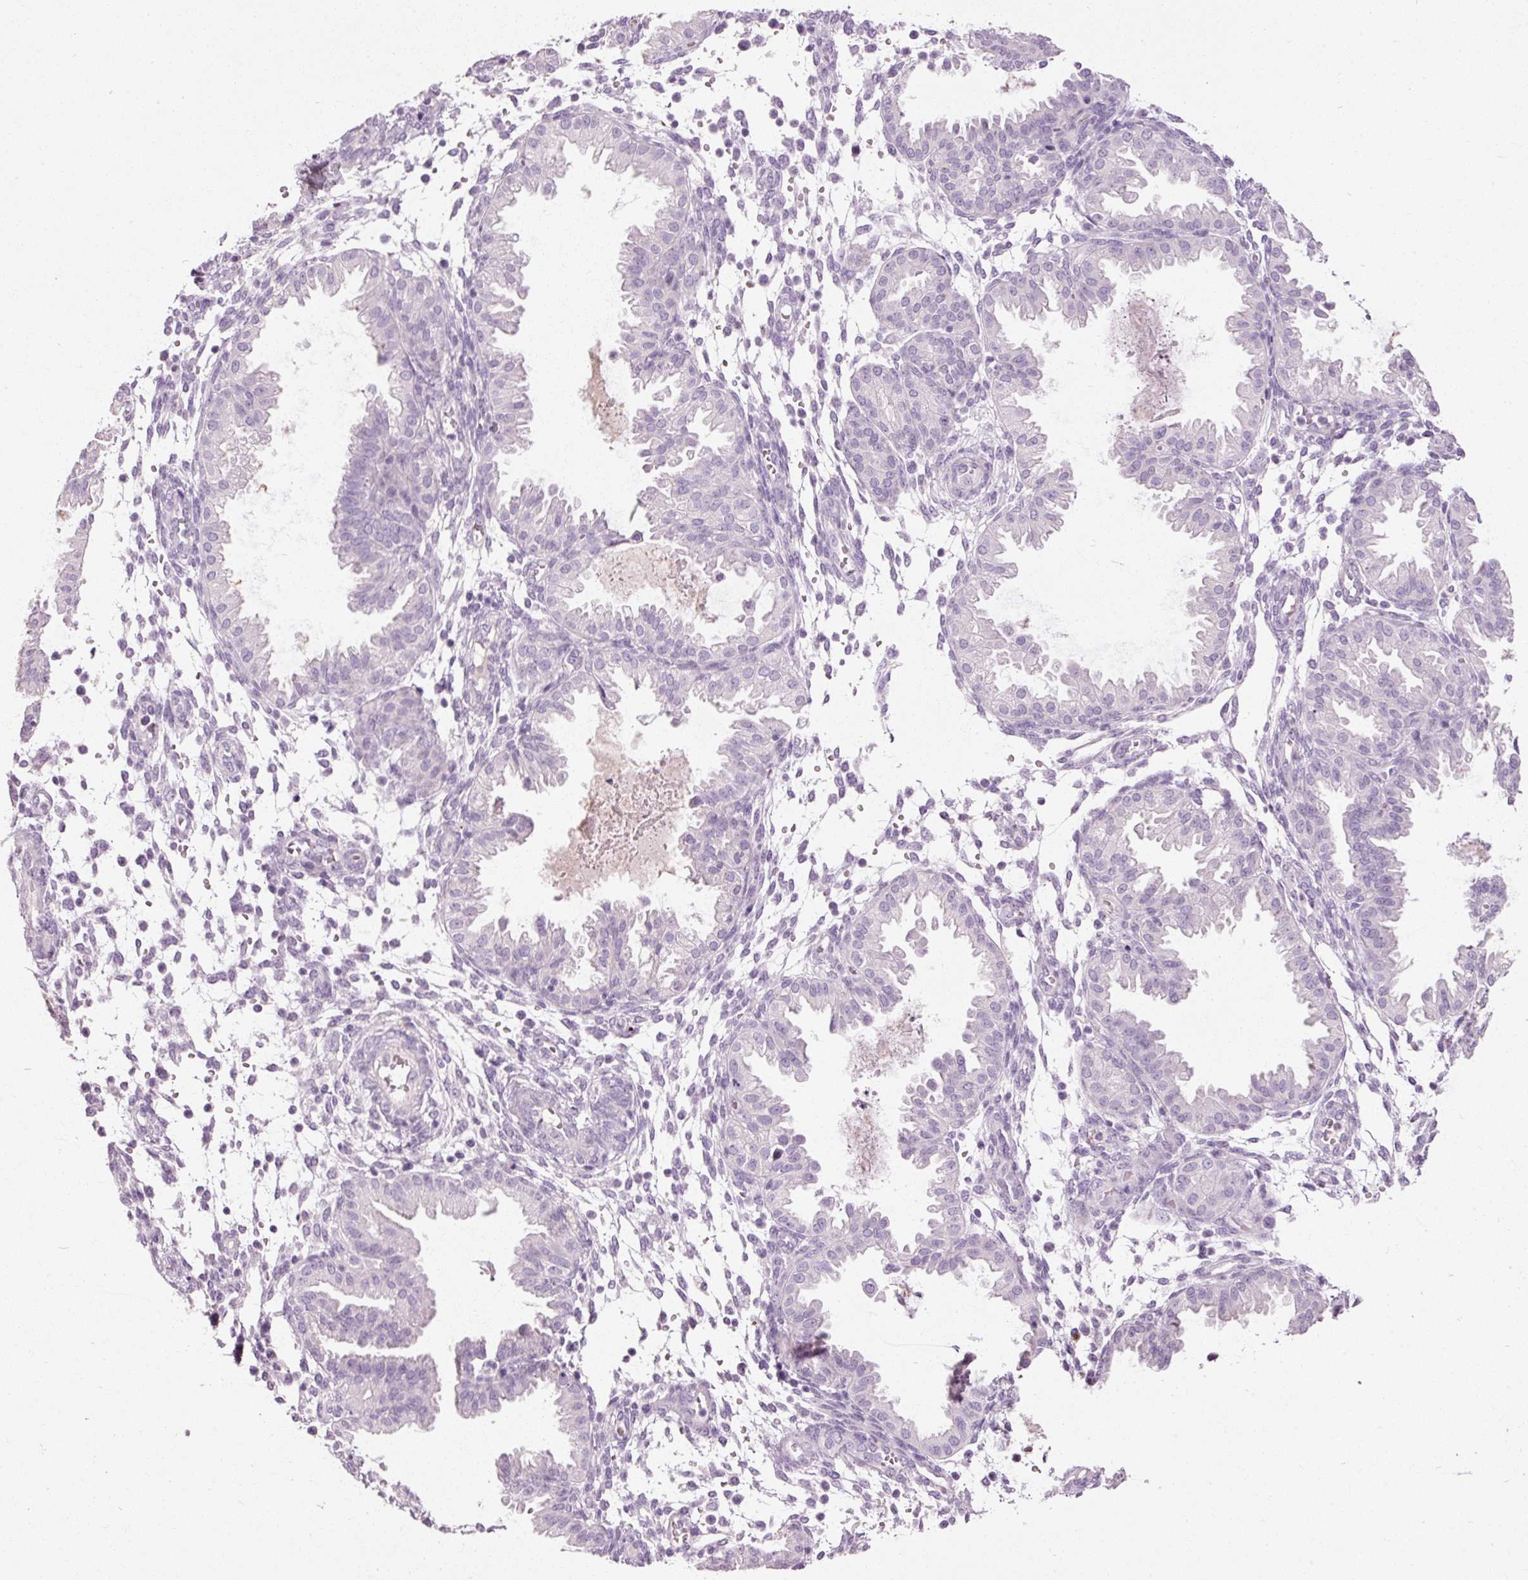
{"staining": {"intensity": "negative", "quantity": "none", "location": "none"}, "tissue": "endometrium", "cell_type": "Cells in endometrial stroma", "image_type": "normal", "snomed": [{"axis": "morphology", "description": "Normal tissue, NOS"}, {"axis": "topography", "description": "Endometrium"}], "caption": "High magnification brightfield microscopy of normal endometrium stained with DAB (3,3'-diaminobenzidine) (brown) and counterstained with hematoxylin (blue): cells in endometrial stroma show no significant expression.", "gene": "MUC5AC", "patient": {"sex": "female", "age": 33}}